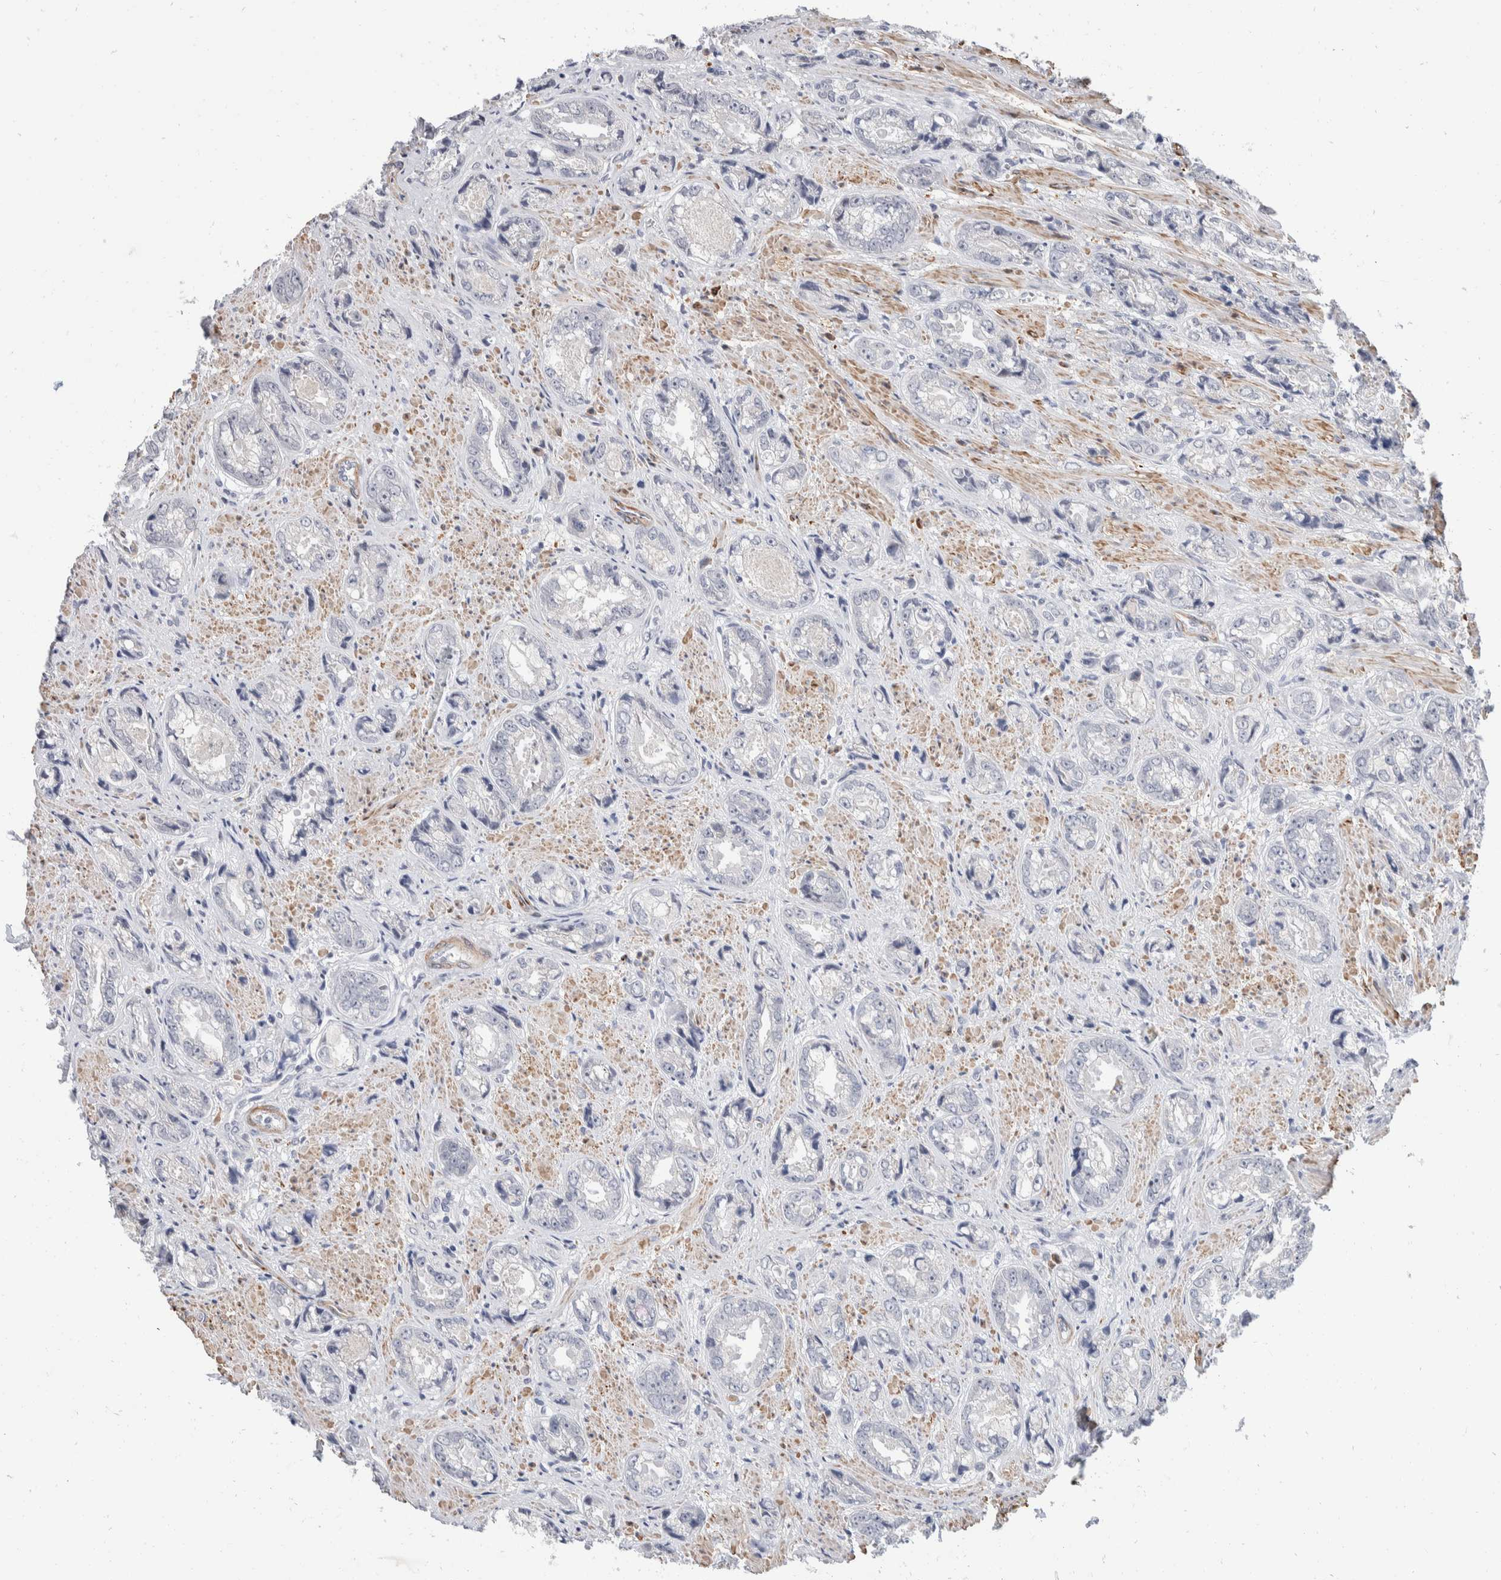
{"staining": {"intensity": "negative", "quantity": "none", "location": "none"}, "tissue": "prostate cancer", "cell_type": "Tumor cells", "image_type": "cancer", "snomed": [{"axis": "morphology", "description": "Adenocarcinoma, High grade"}, {"axis": "topography", "description": "Prostate"}], "caption": "DAB immunohistochemical staining of human prostate cancer shows no significant expression in tumor cells.", "gene": "CATSPERD", "patient": {"sex": "male", "age": 61}}